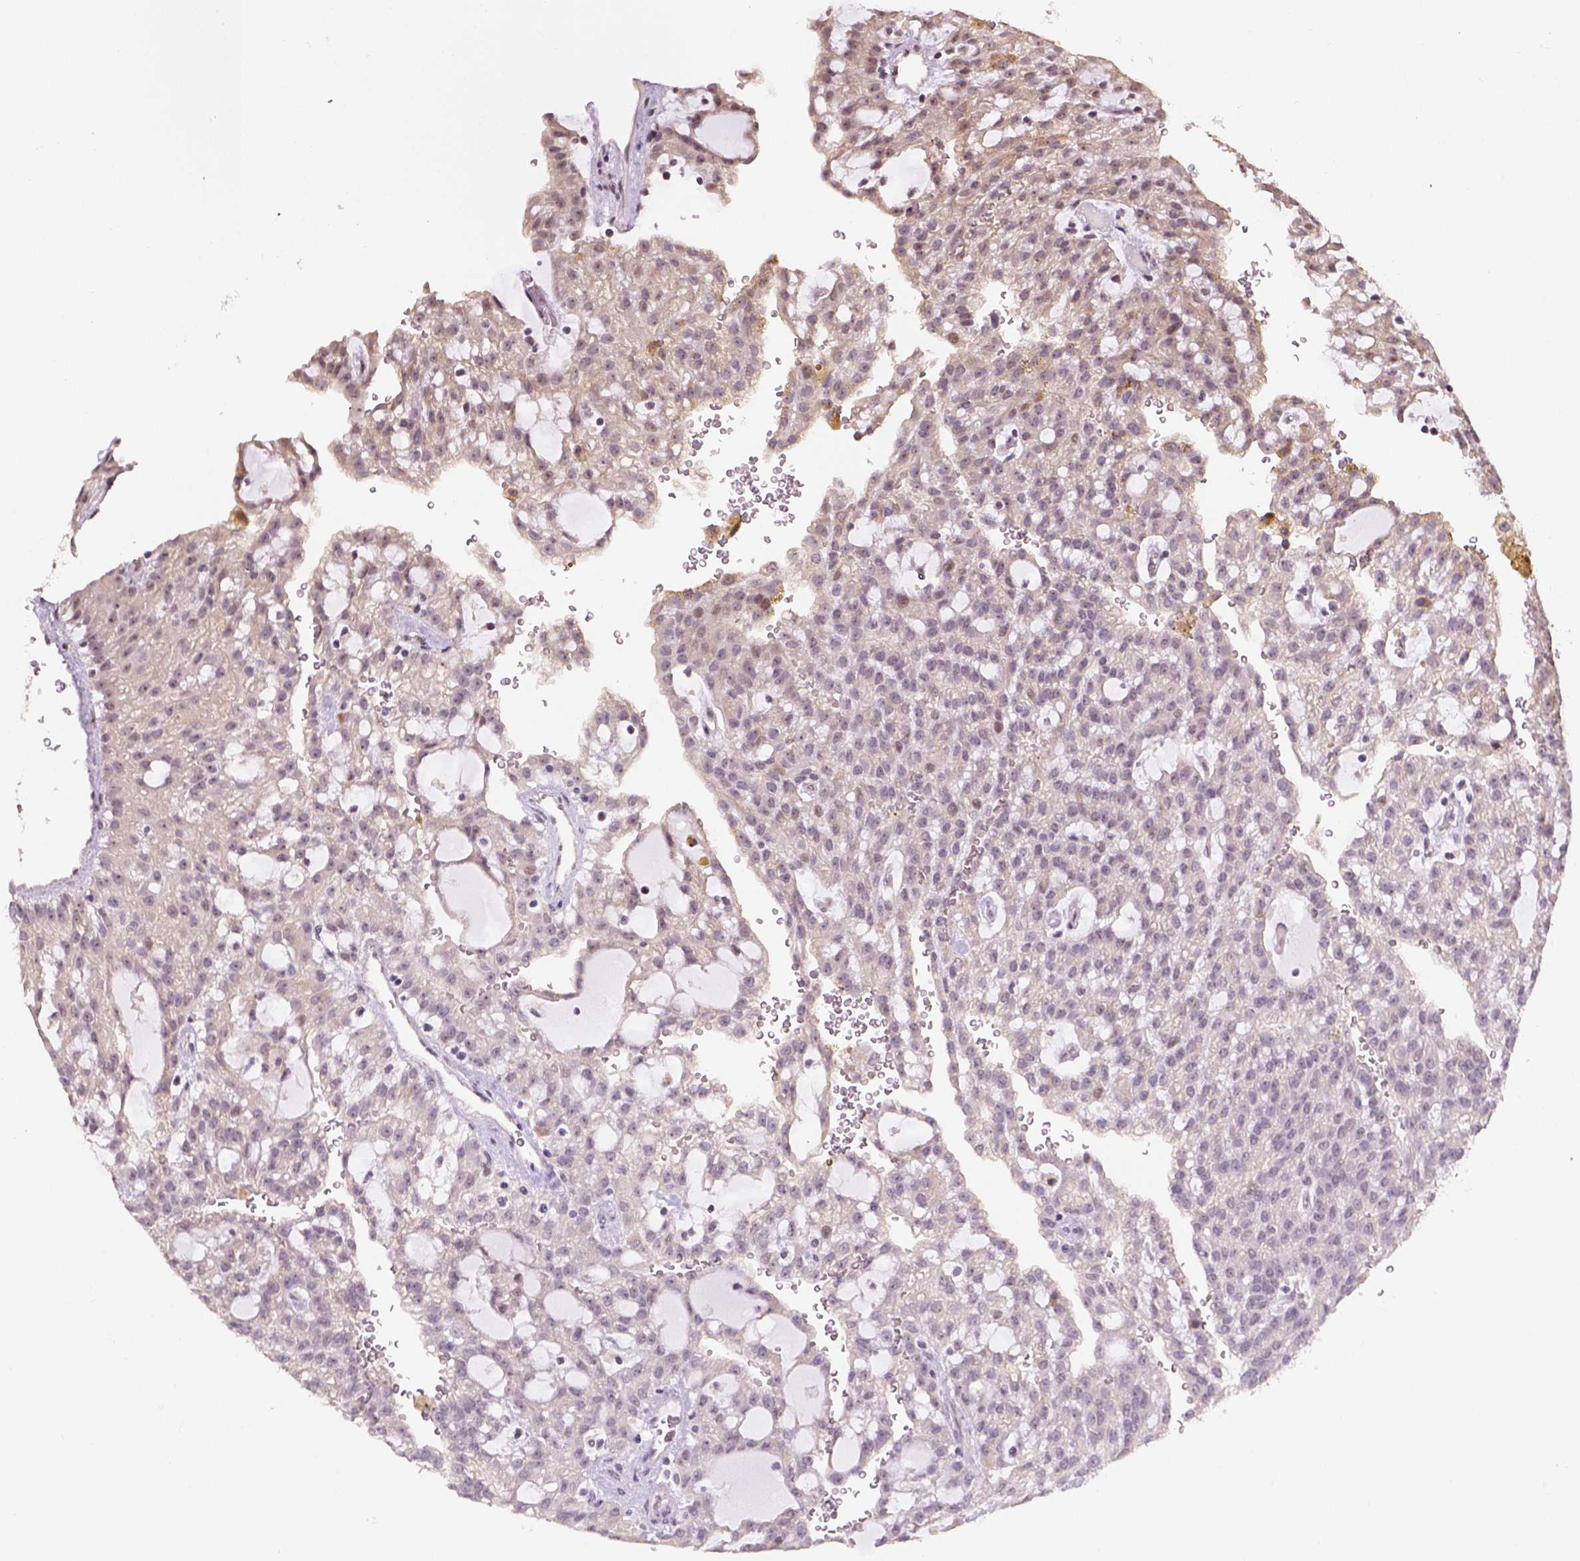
{"staining": {"intensity": "negative", "quantity": "none", "location": "none"}, "tissue": "renal cancer", "cell_type": "Tumor cells", "image_type": "cancer", "snomed": [{"axis": "morphology", "description": "Adenocarcinoma, NOS"}, {"axis": "topography", "description": "Kidney"}], "caption": "The photomicrograph exhibits no staining of tumor cells in adenocarcinoma (renal). (Brightfield microscopy of DAB (3,3'-diaminobenzidine) immunohistochemistry at high magnification).", "gene": "DDX50", "patient": {"sex": "male", "age": 63}}